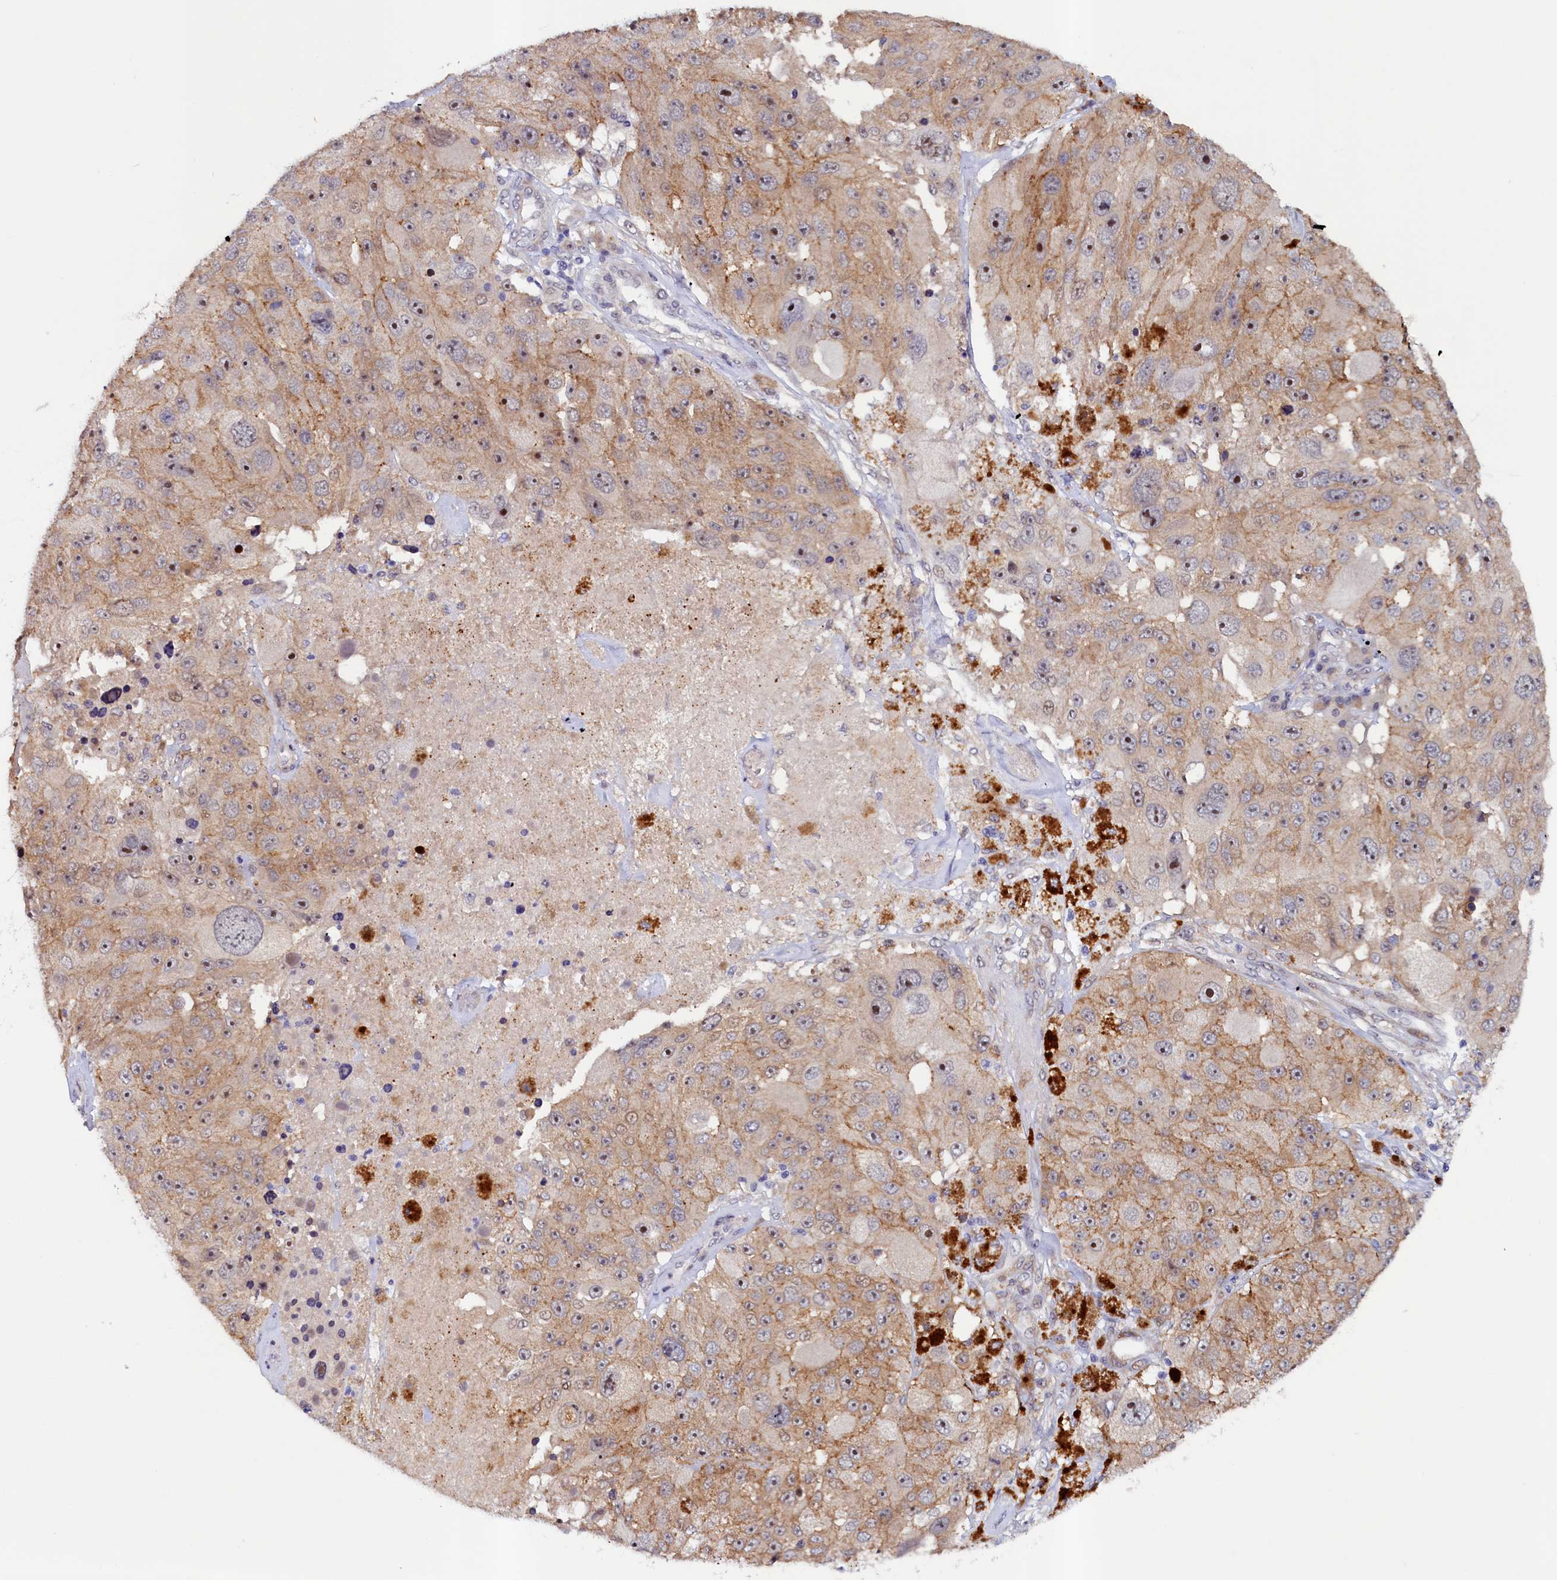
{"staining": {"intensity": "strong", "quantity": "25%-75%", "location": "cytoplasmic/membranous,nuclear"}, "tissue": "melanoma", "cell_type": "Tumor cells", "image_type": "cancer", "snomed": [{"axis": "morphology", "description": "Malignant melanoma, Metastatic site"}, {"axis": "topography", "description": "Lymph node"}], "caption": "Strong cytoplasmic/membranous and nuclear protein positivity is identified in about 25%-75% of tumor cells in malignant melanoma (metastatic site).", "gene": "PACSIN3", "patient": {"sex": "male", "age": 62}}